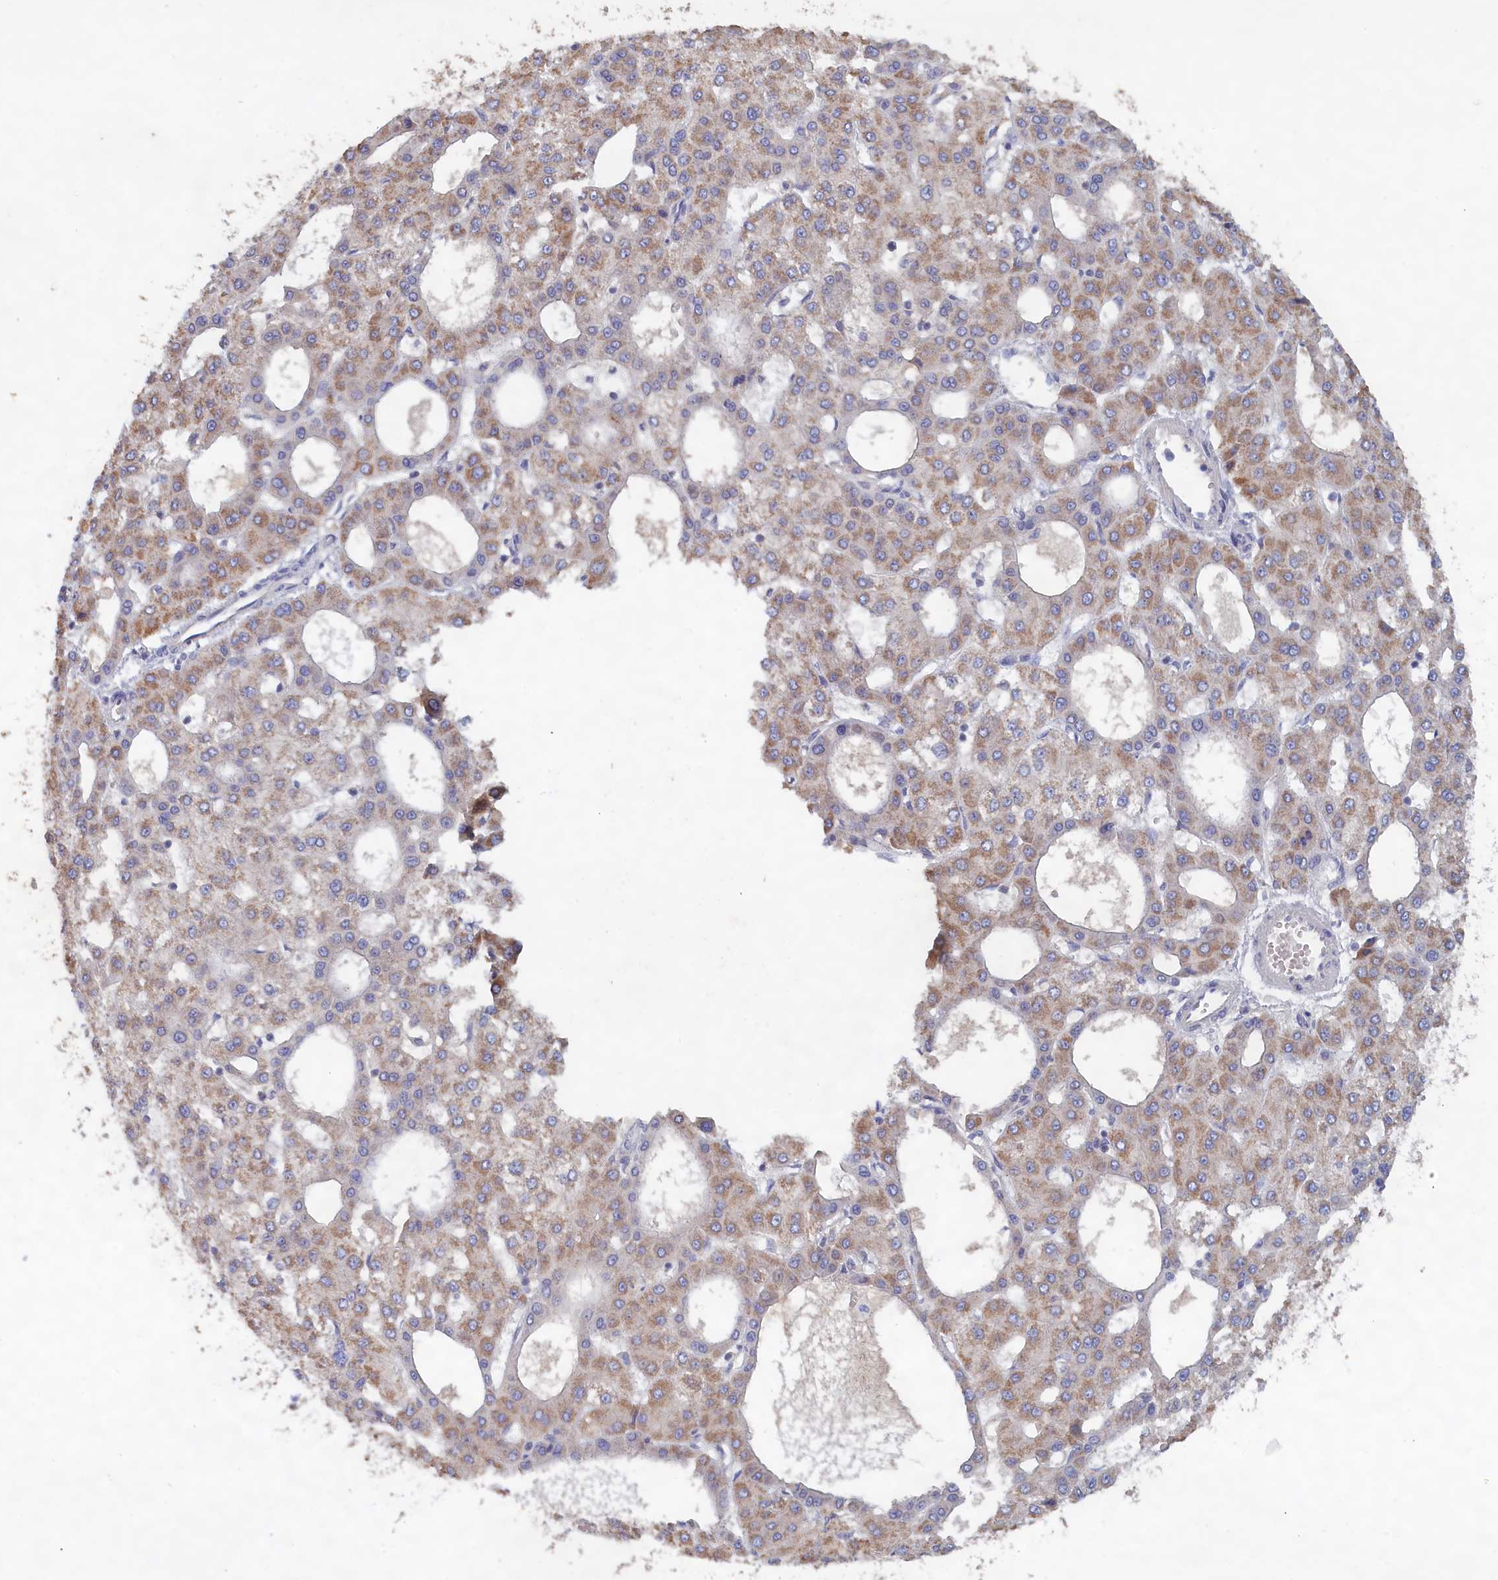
{"staining": {"intensity": "weak", "quantity": "25%-75%", "location": "cytoplasmic/membranous"}, "tissue": "liver cancer", "cell_type": "Tumor cells", "image_type": "cancer", "snomed": [{"axis": "morphology", "description": "Carcinoma, Hepatocellular, NOS"}, {"axis": "topography", "description": "Liver"}], "caption": "A histopathology image of liver cancer stained for a protein shows weak cytoplasmic/membranous brown staining in tumor cells. Nuclei are stained in blue.", "gene": "CELF5", "patient": {"sex": "male", "age": 47}}